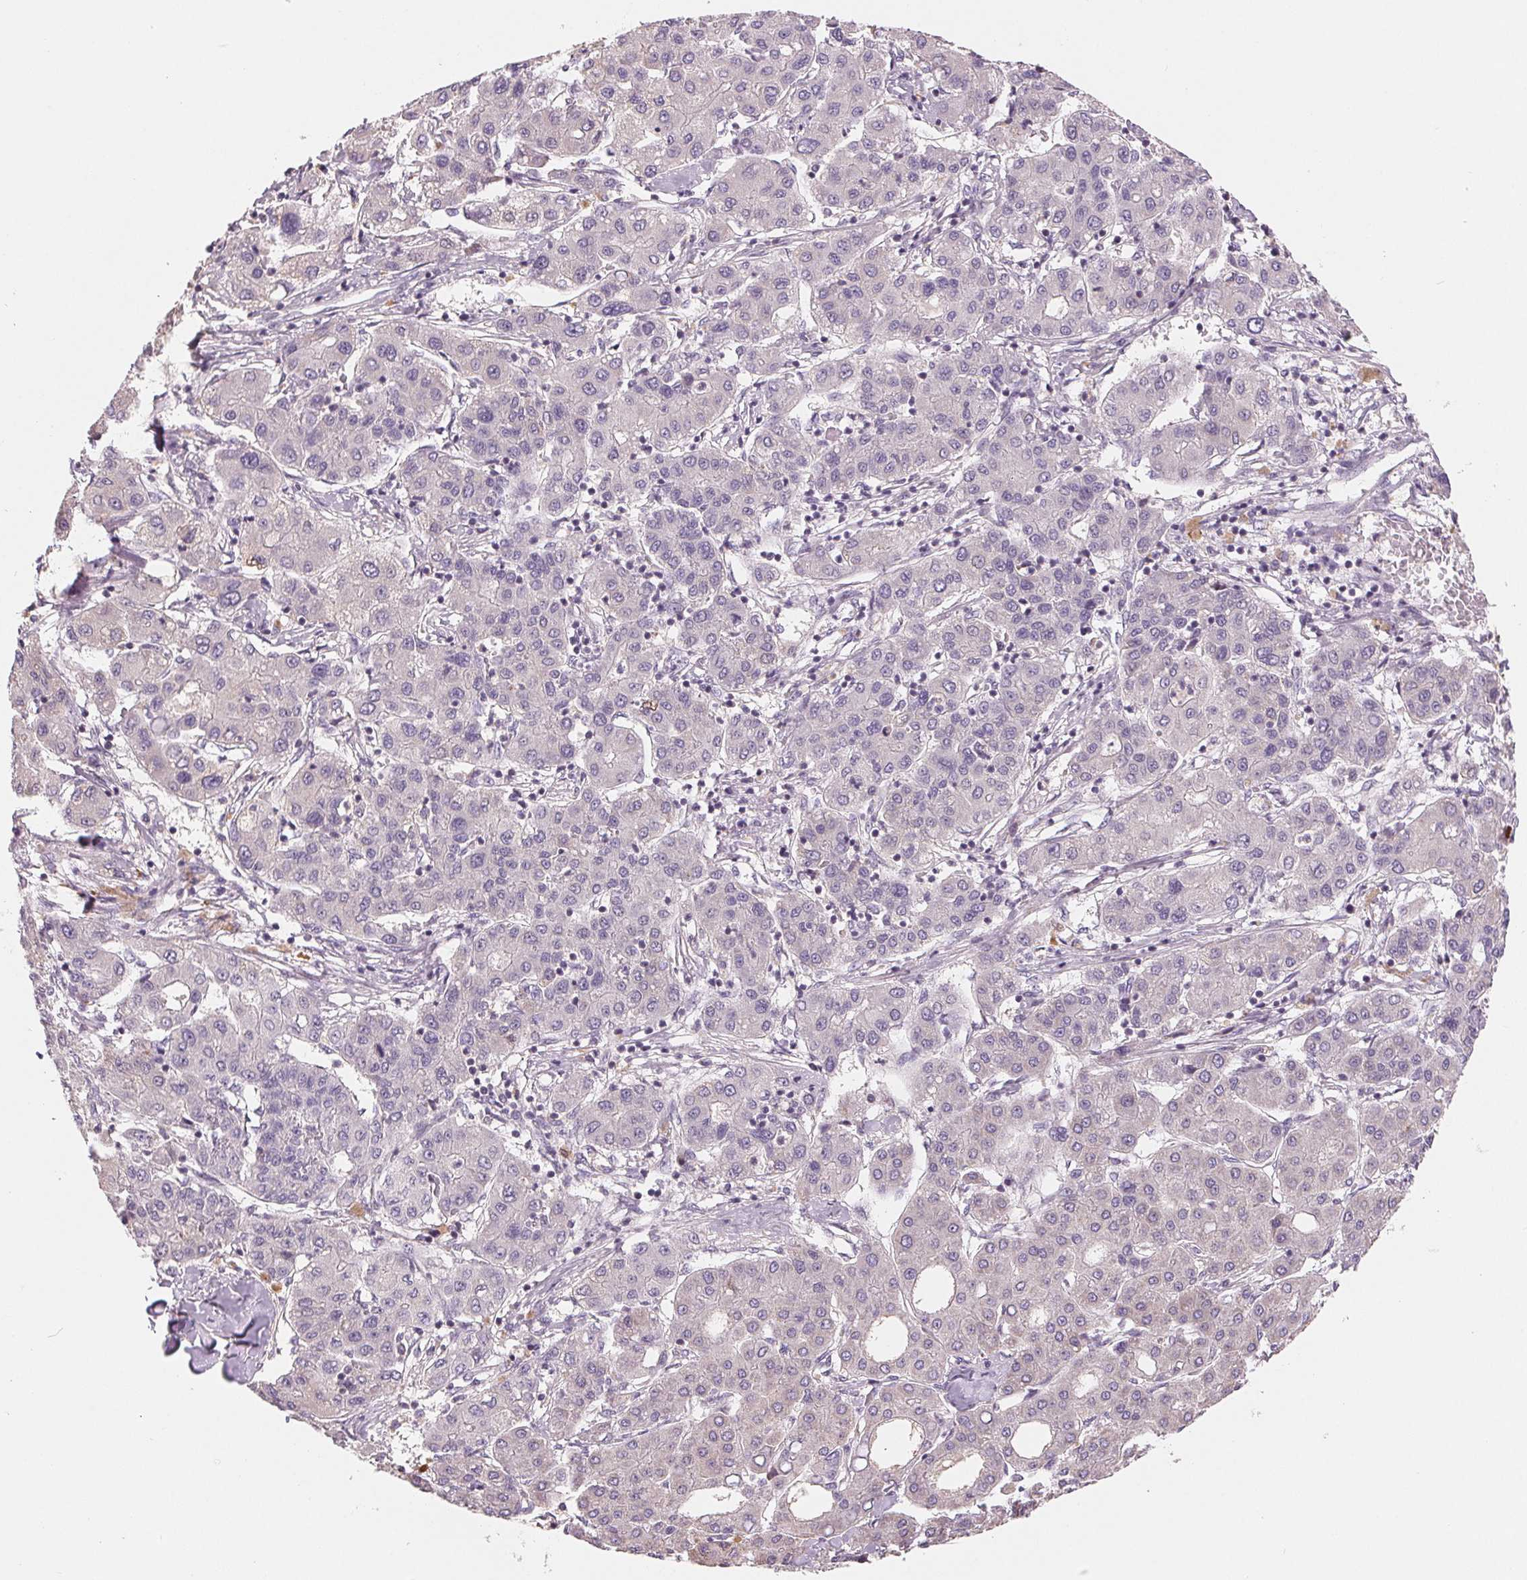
{"staining": {"intensity": "negative", "quantity": "none", "location": "none"}, "tissue": "liver cancer", "cell_type": "Tumor cells", "image_type": "cancer", "snomed": [{"axis": "morphology", "description": "Carcinoma, Hepatocellular, NOS"}, {"axis": "topography", "description": "Liver"}], "caption": "This is a photomicrograph of IHC staining of liver cancer (hepatocellular carcinoma), which shows no positivity in tumor cells.", "gene": "AQP8", "patient": {"sex": "male", "age": 65}}